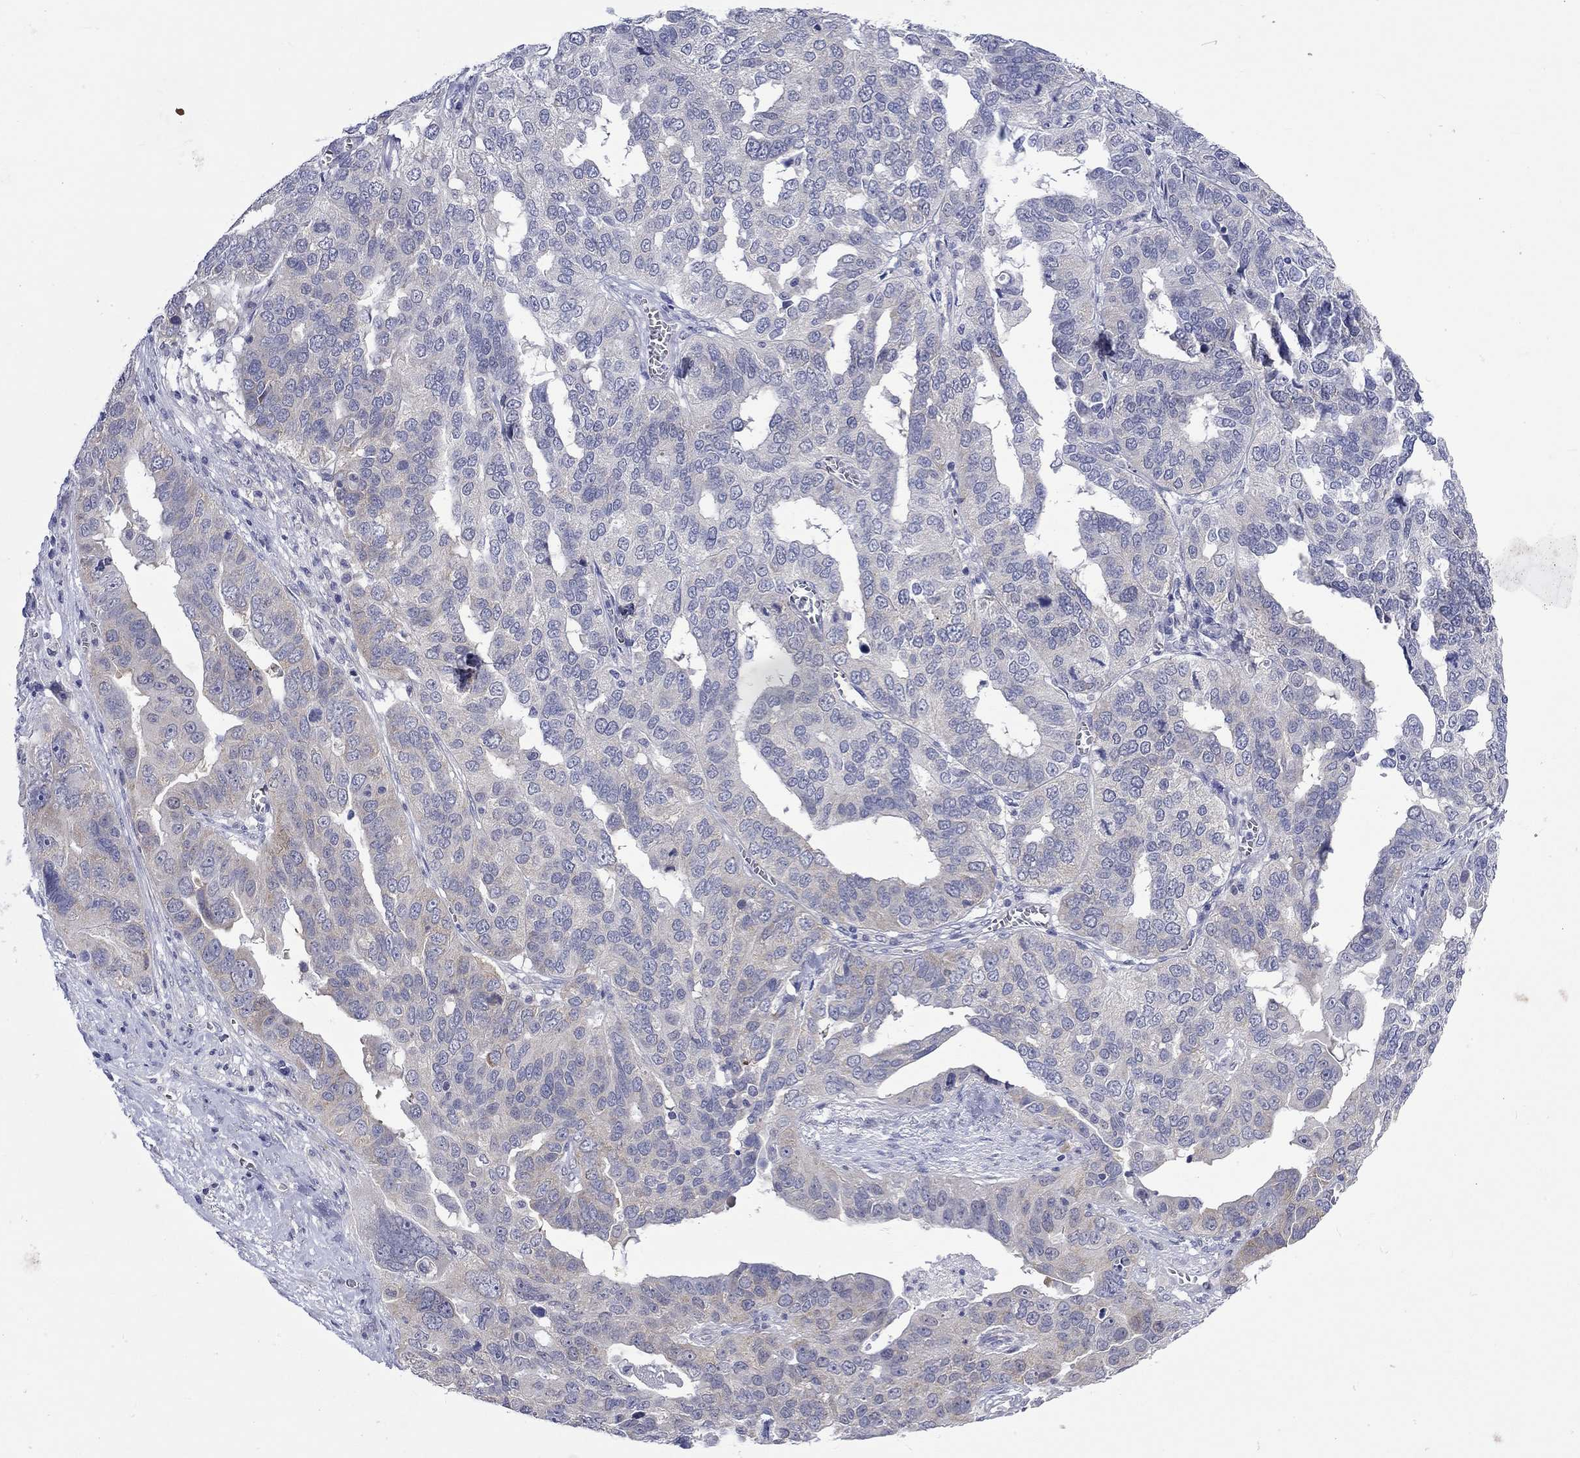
{"staining": {"intensity": "weak", "quantity": "<25%", "location": "cytoplasmic/membranous"}, "tissue": "ovarian cancer", "cell_type": "Tumor cells", "image_type": "cancer", "snomed": [{"axis": "morphology", "description": "Carcinoma, endometroid"}, {"axis": "topography", "description": "Soft tissue"}, {"axis": "topography", "description": "Ovary"}], "caption": "Tumor cells show no significant protein expression in ovarian endometroid carcinoma.", "gene": "CERS1", "patient": {"sex": "female", "age": 52}}